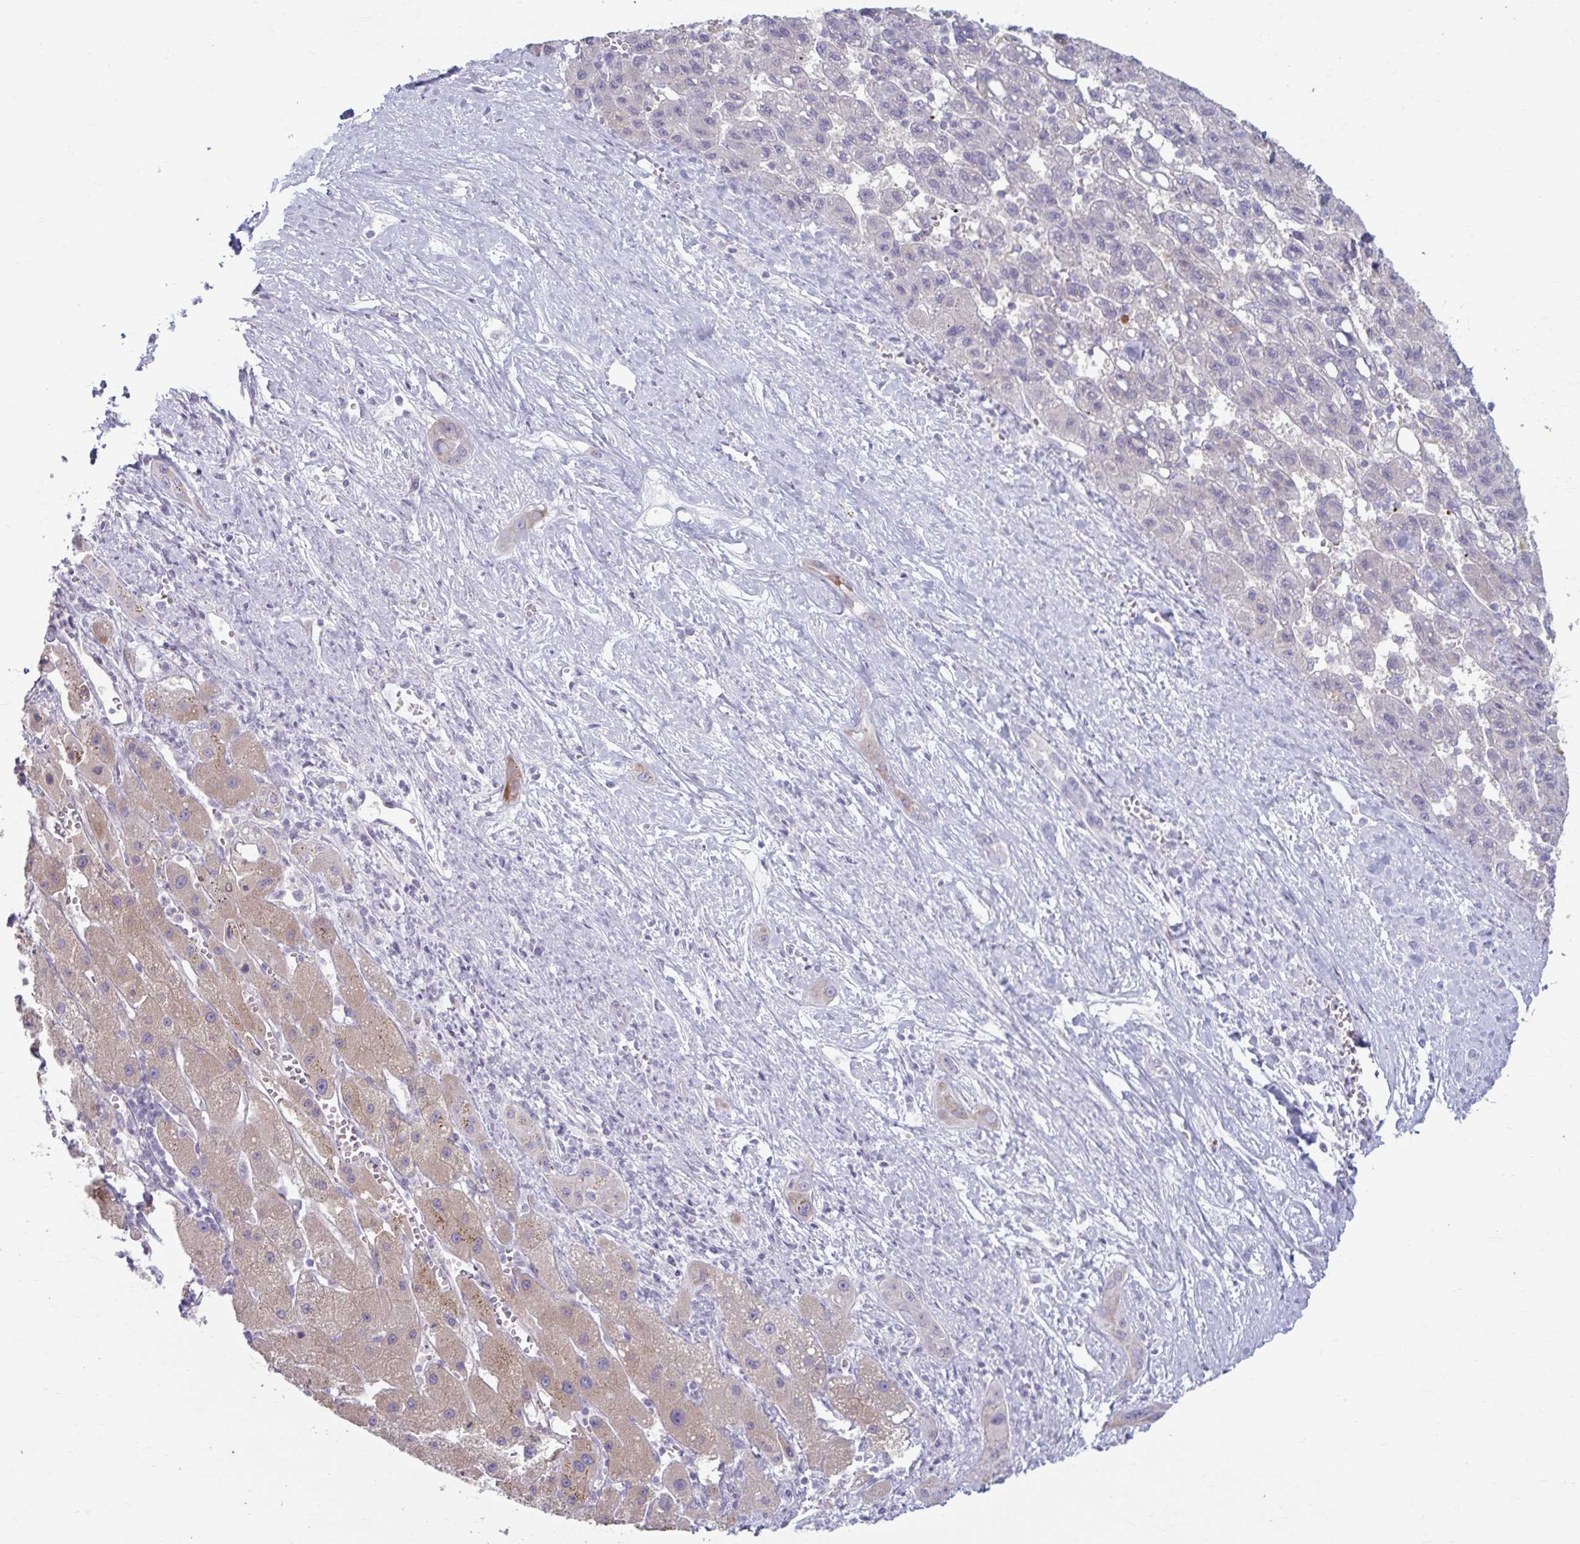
{"staining": {"intensity": "moderate", "quantity": "25%-75%", "location": "cytoplasmic/membranous"}, "tissue": "liver cancer", "cell_type": "Tumor cells", "image_type": "cancer", "snomed": [{"axis": "morphology", "description": "Carcinoma, Hepatocellular, NOS"}, {"axis": "topography", "description": "Liver"}], "caption": "Immunohistochemical staining of human liver hepatocellular carcinoma displays moderate cytoplasmic/membranous protein expression in about 25%-75% of tumor cells. (brown staining indicates protein expression, while blue staining denotes nuclei).", "gene": "MSMO1", "patient": {"sex": "female", "age": 82}}